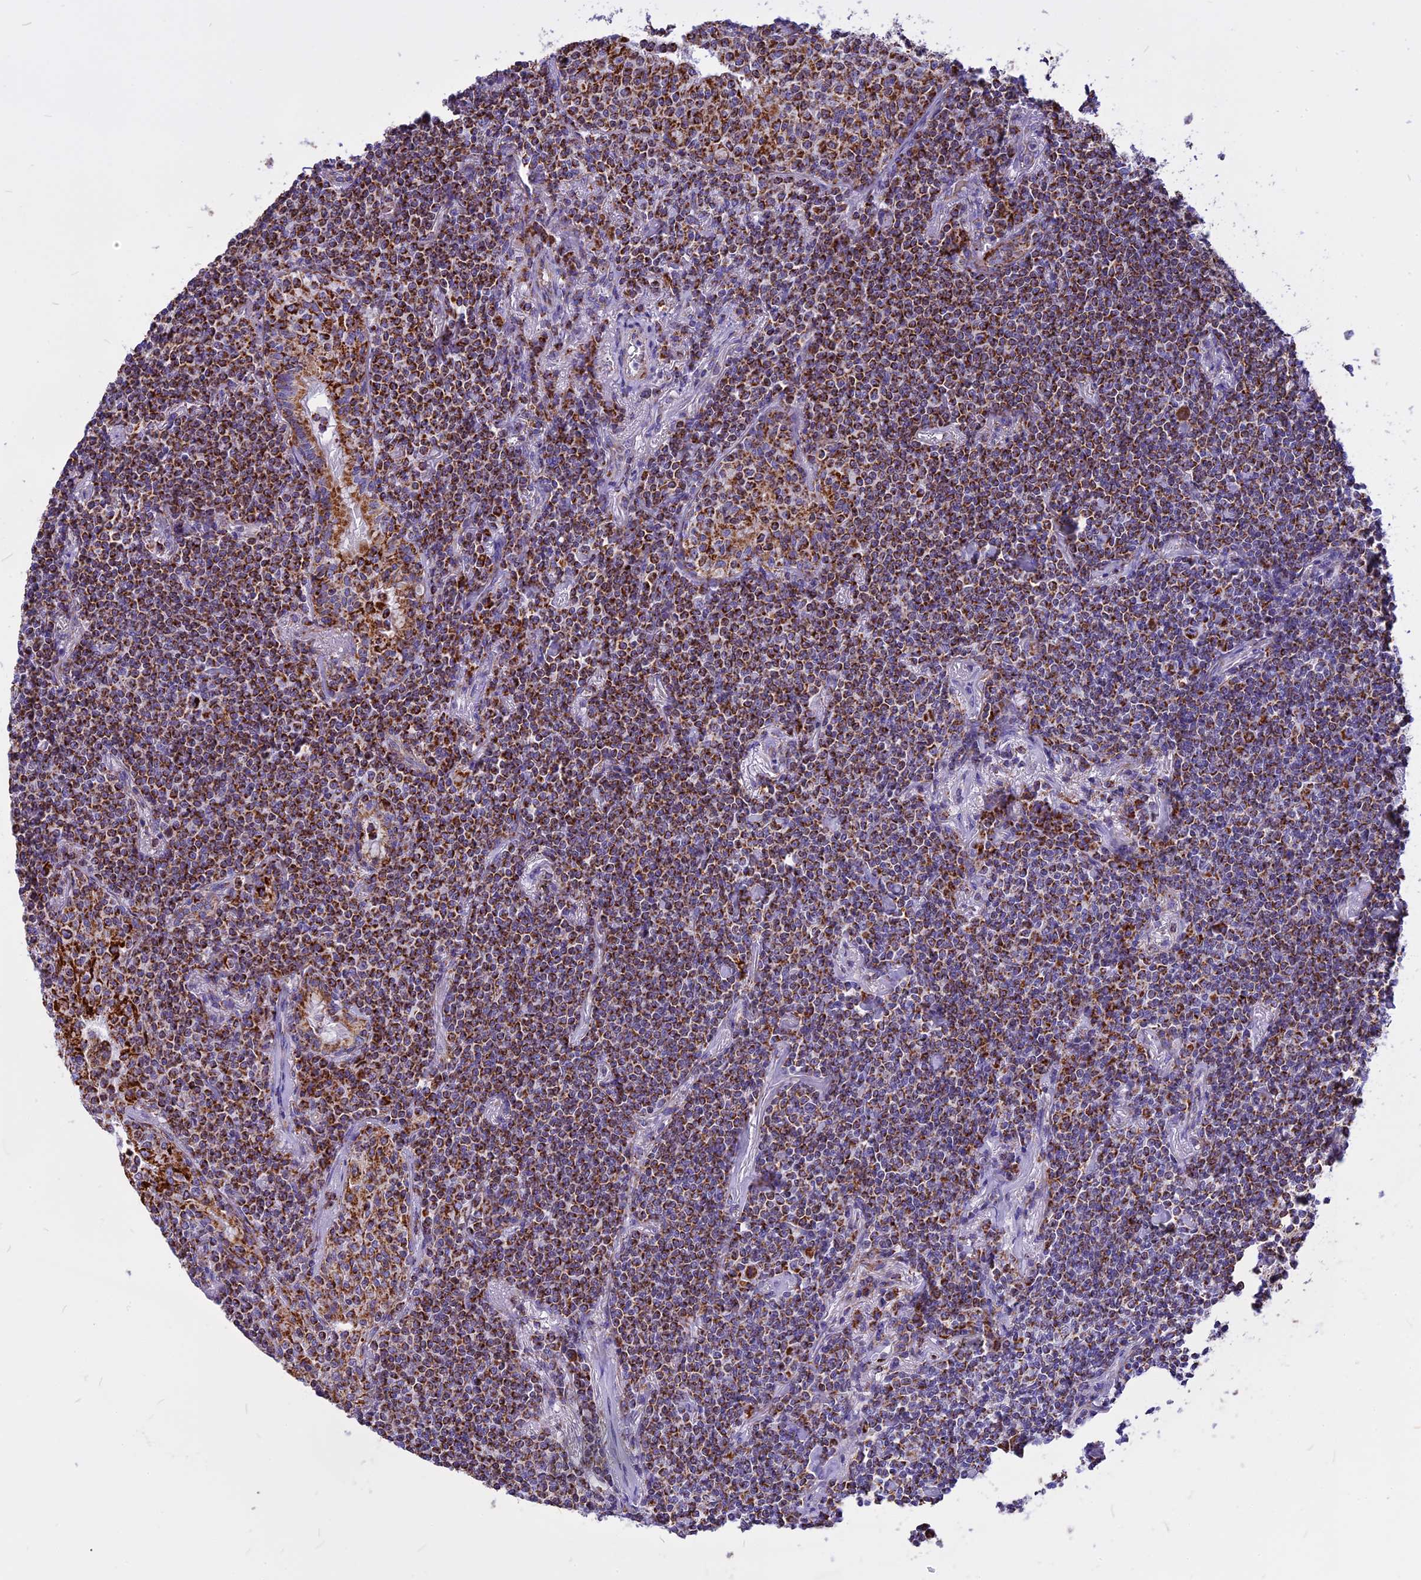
{"staining": {"intensity": "strong", "quantity": ">75%", "location": "cytoplasmic/membranous"}, "tissue": "lymphoma", "cell_type": "Tumor cells", "image_type": "cancer", "snomed": [{"axis": "morphology", "description": "Malignant lymphoma, non-Hodgkin's type, Low grade"}, {"axis": "topography", "description": "Lung"}], "caption": "Immunohistochemical staining of human malignant lymphoma, non-Hodgkin's type (low-grade) displays strong cytoplasmic/membranous protein positivity in approximately >75% of tumor cells. (Brightfield microscopy of DAB IHC at high magnification).", "gene": "VDAC2", "patient": {"sex": "female", "age": 71}}